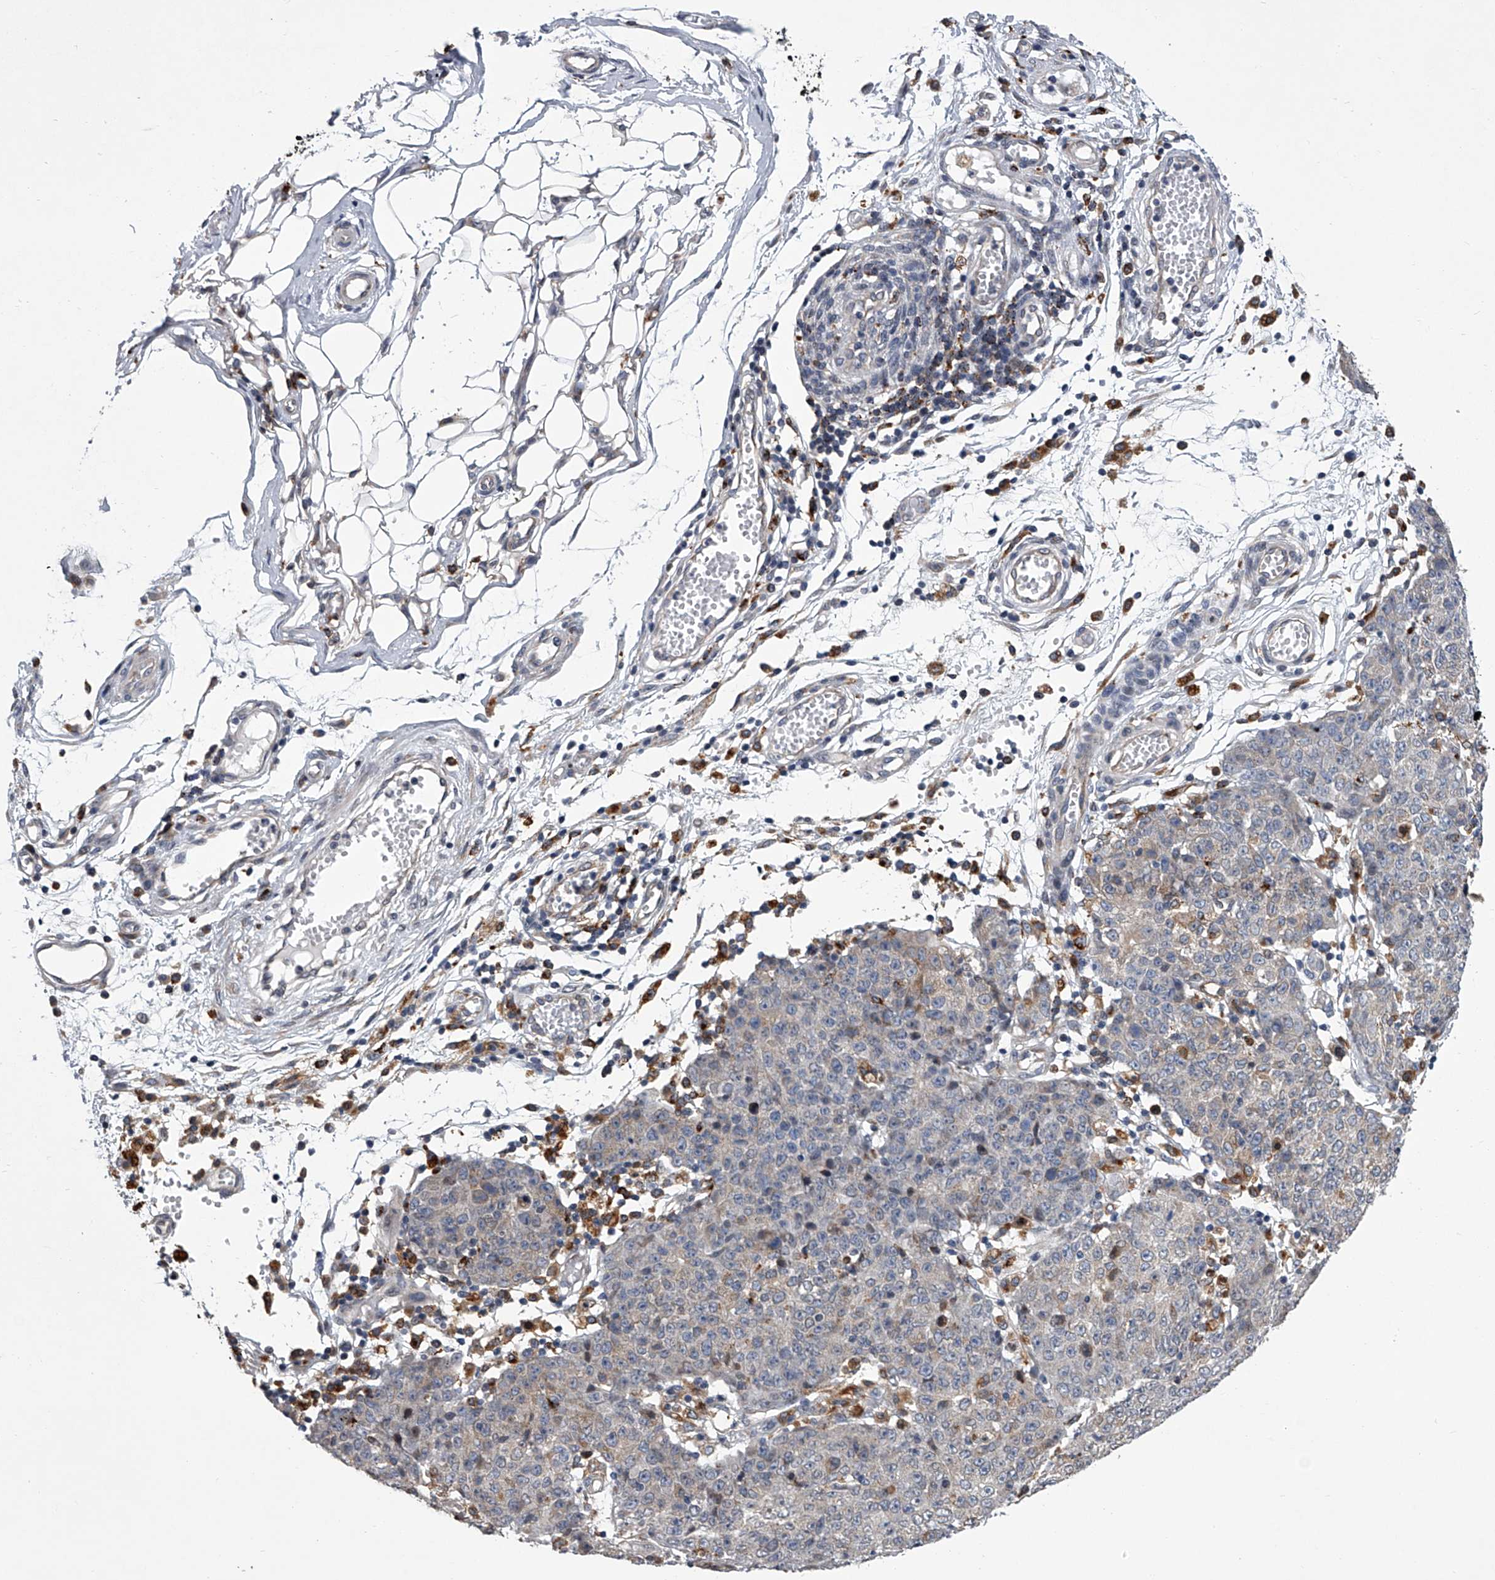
{"staining": {"intensity": "moderate", "quantity": "<25%", "location": "cytoplasmic/membranous"}, "tissue": "ovarian cancer", "cell_type": "Tumor cells", "image_type": "cancer", "snomed": [{"axis": "morphology", "description": "Carcinoma, endometroid"}, {"axis": "topography", "description": "Ovary"}], "caption": "The histopathology image shows a brown stain indicating the presence of a protein in the cytoplasmic/membranous of tumor cells in endometroid carcinoma (ovarian).", "gene": "TRIM8", "patient": {"sex": "female", "age": 42}}